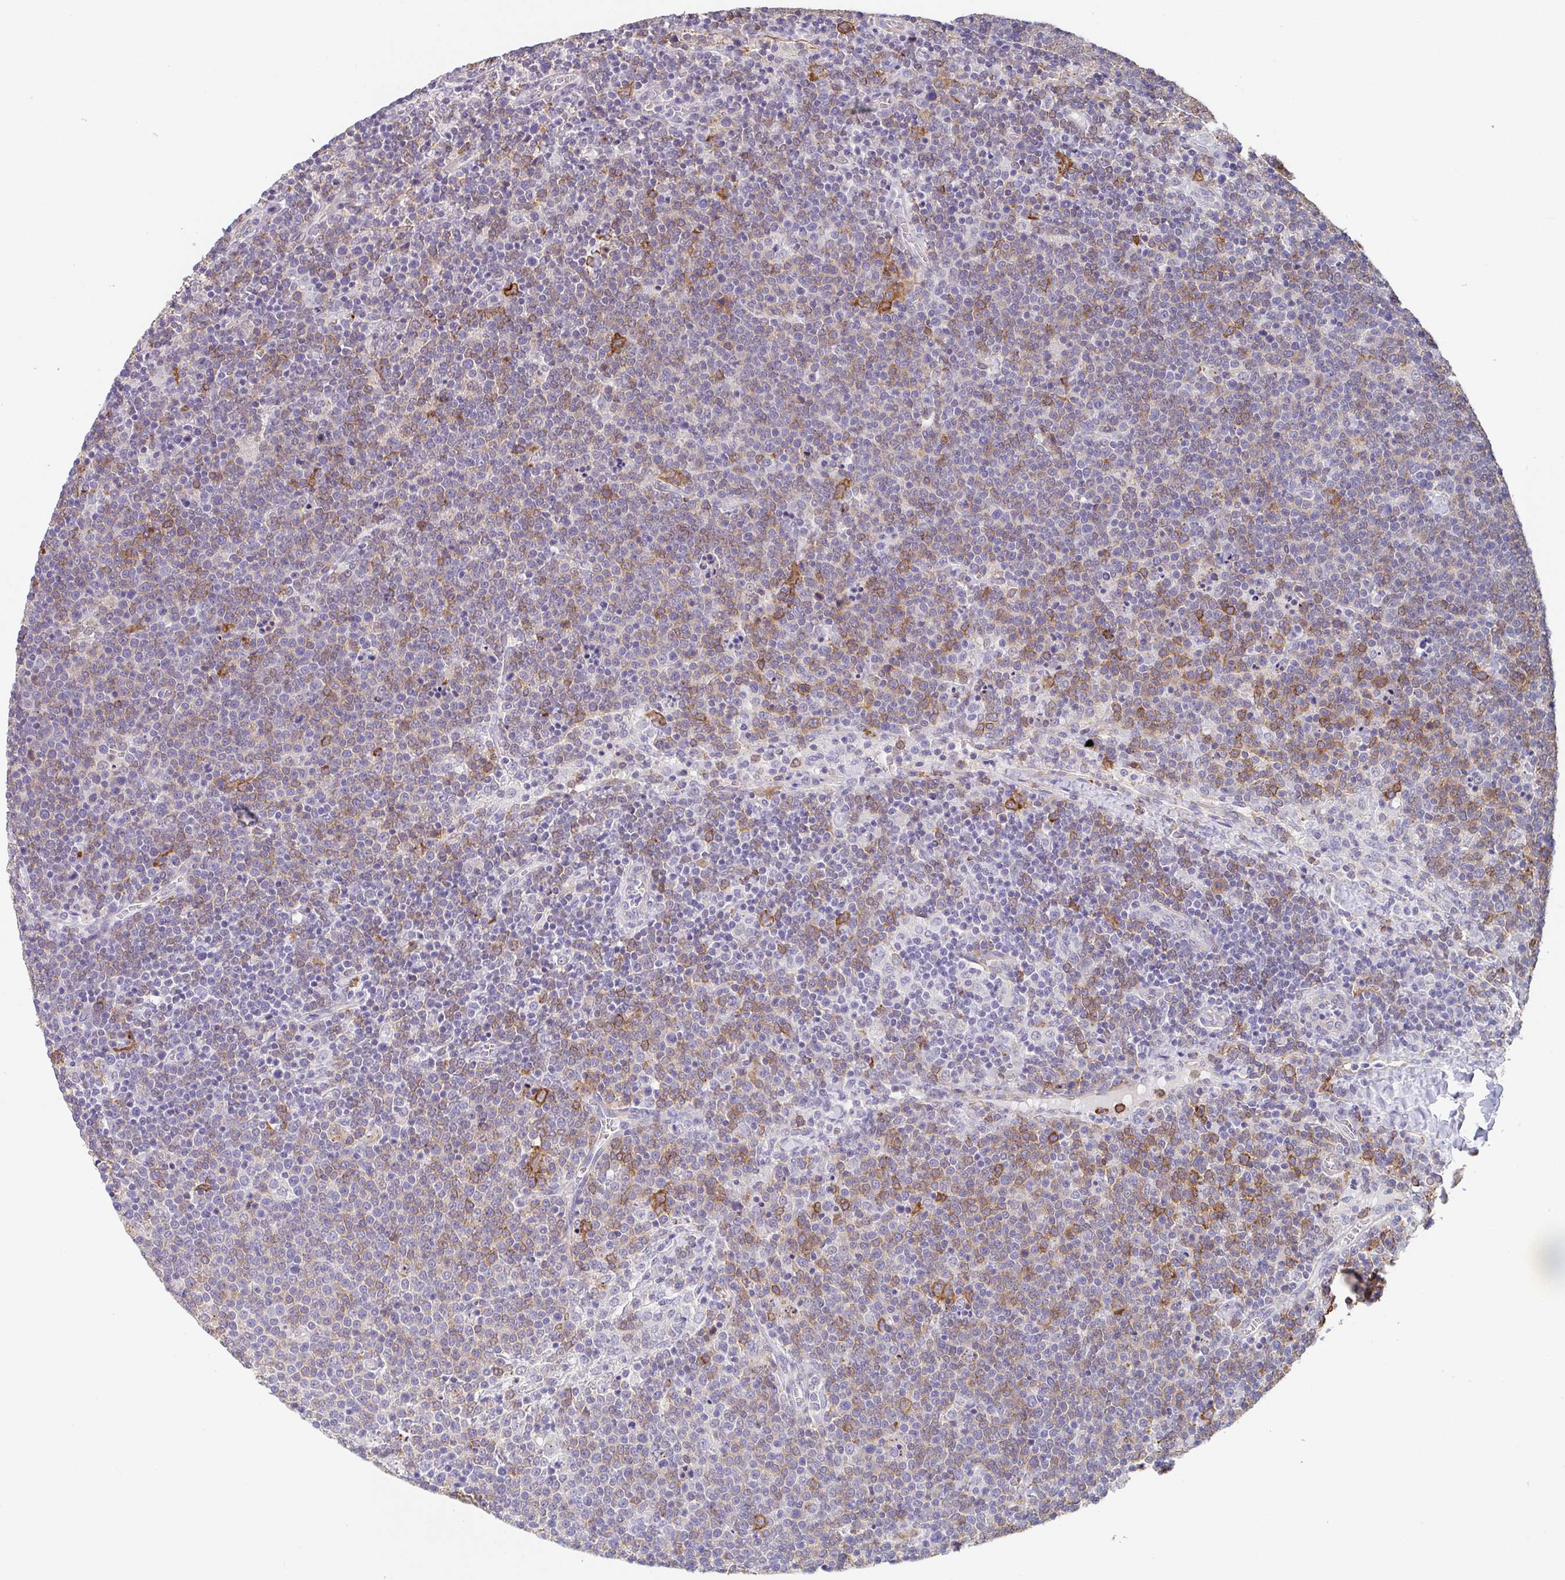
{"staining": {"intensity": "moderate", "quantity": "25%-75%", "location": "cytoplasmic/membranous"}, "tissue": "lymphoma", "cell_type": "Tumor cells", "image_type": "cancer", "snomed": [{"axis": "morphology", "description": "Malignant lymphoma, non-Hodgkin's type, High grade"}, {"axis": "topography", "description": "Lymph node"}], "caption": "A brown stain highlights moderate cytoplasmic/membranous staining of a protein in lymphoma tumor cells.", "gene": "DBN1", "patient": {"sex": "male", "age": 61}}